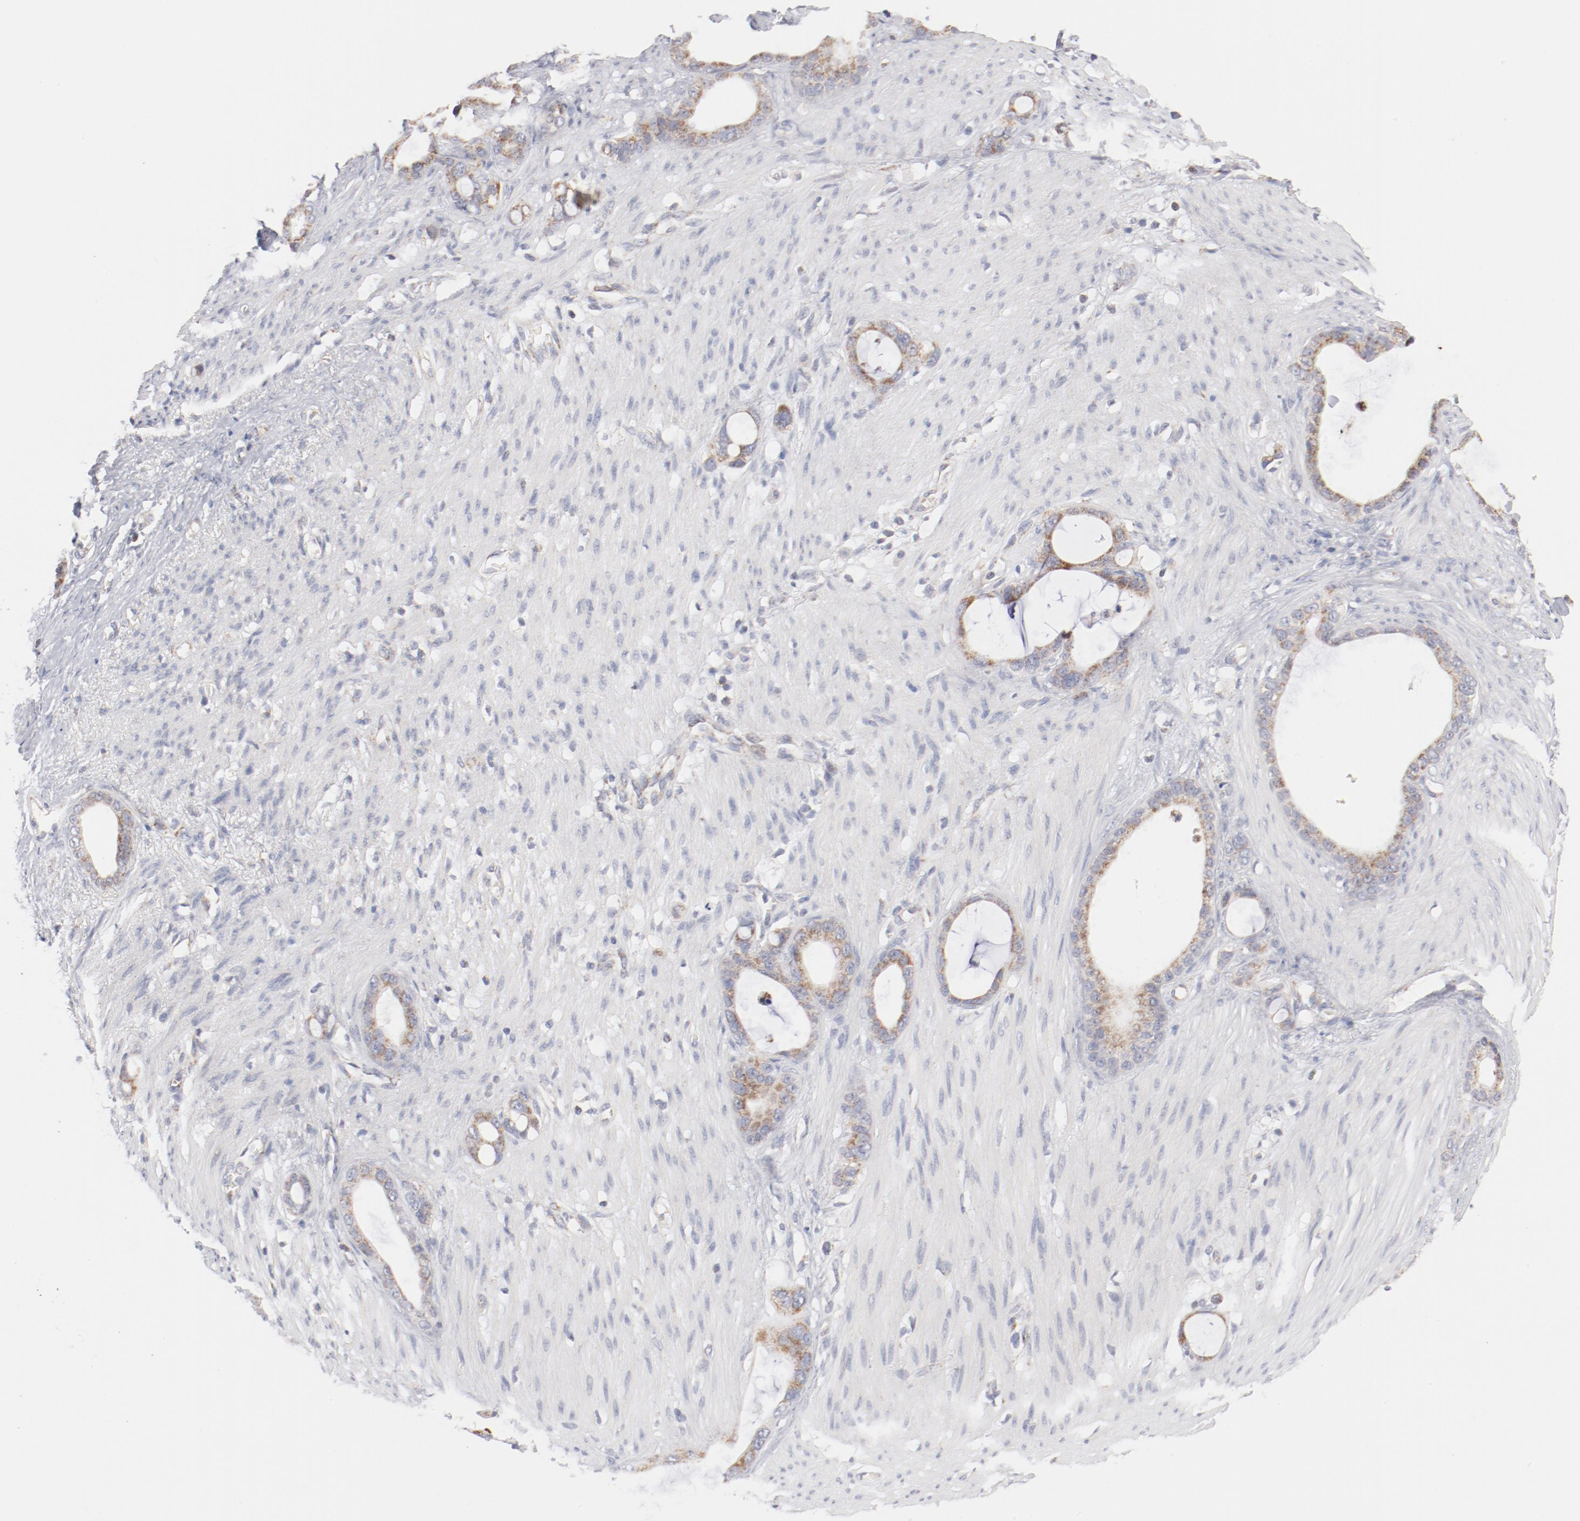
{"staining": {"intensity": "moderate", "quantity": ">75%", "location": "cytoplasmic/membranous"}, "tissue": "stomach cancer", "cell_type": "Tumor cells", "image_type": "cancer", "snomed": [{"axis": "morphology", "description": "Adenocarcinoma, NOS"}, {"axis": "topography", "description": "Stomach"}], "caption": "The micrograph demonstrates immunohistochemical staining of adenocarcinoma (stomach). There is moderate cytoplasmic/membranous positivity is identified in about >75% of tumor cells.", "gene": "MRPL58", "patient": {"sex": "female", "age": 75}}